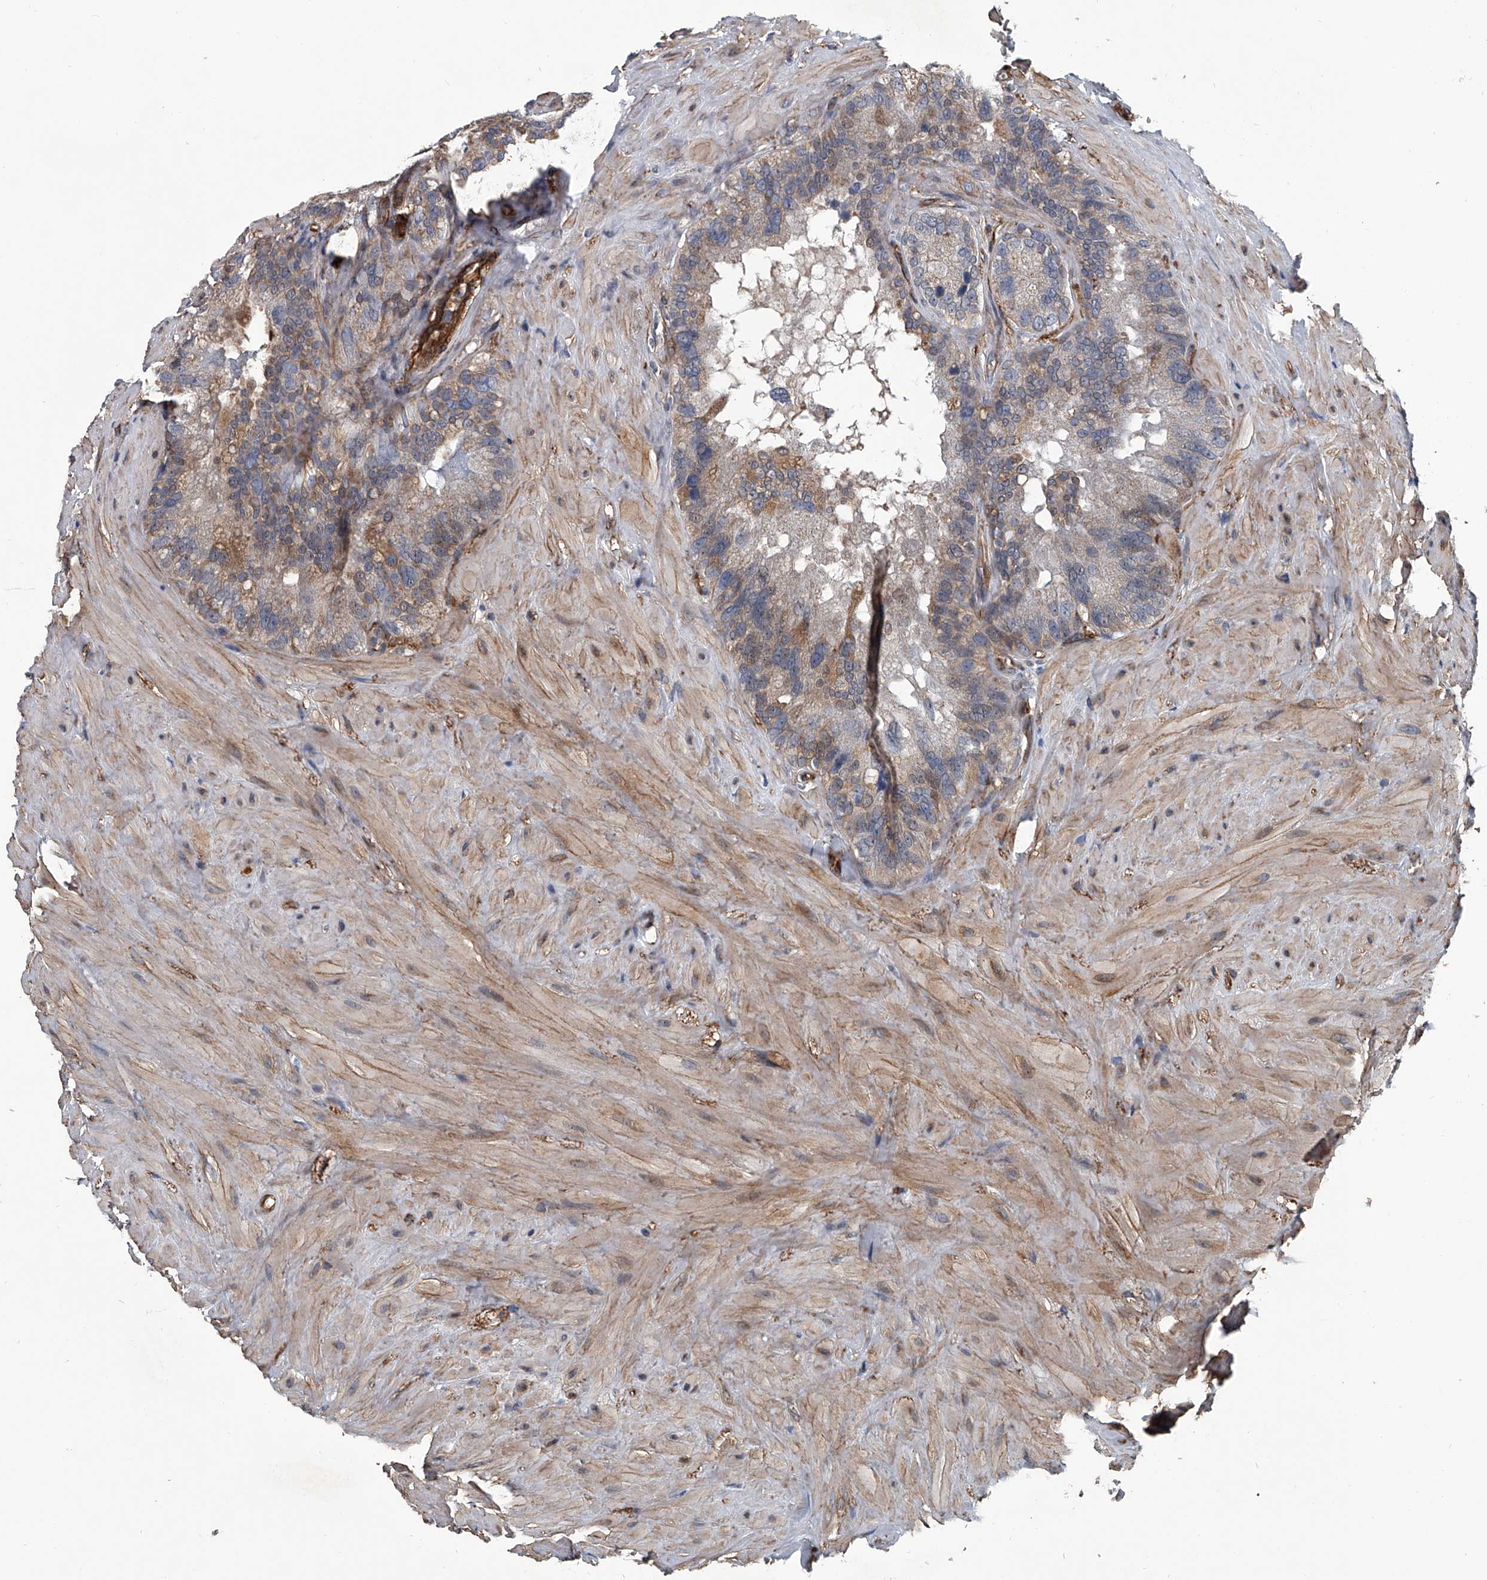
{"staining": {"intensity": "moderate", "quantity": "25%-75%", "location": "cytoplasmic/membranous"}, "tissue": "seminal vesicle", "cell_type": "Glandular cells", "image_type": "normal", "snomed": [{"axis": "morphology", "description": "Normal tissue, NOS"}, {"axis": "topography", "description": "Seminal veicle"}], "caption": "DAB immunohistochemical staining of unremarkable seminal vesicle displays moderate cytoplasmic/membranous protein expression in approximately 25%-75% of glandular cells. The staining was performed using DAB (3,3'-diaminobenzidine) to visualize the protein expression in brown, while the nuclei were stained in blue with hematoxylin (Magnification: 20x).", "gene": "LDLRAD2", "patient": {"sex": "male", "age": 80}}